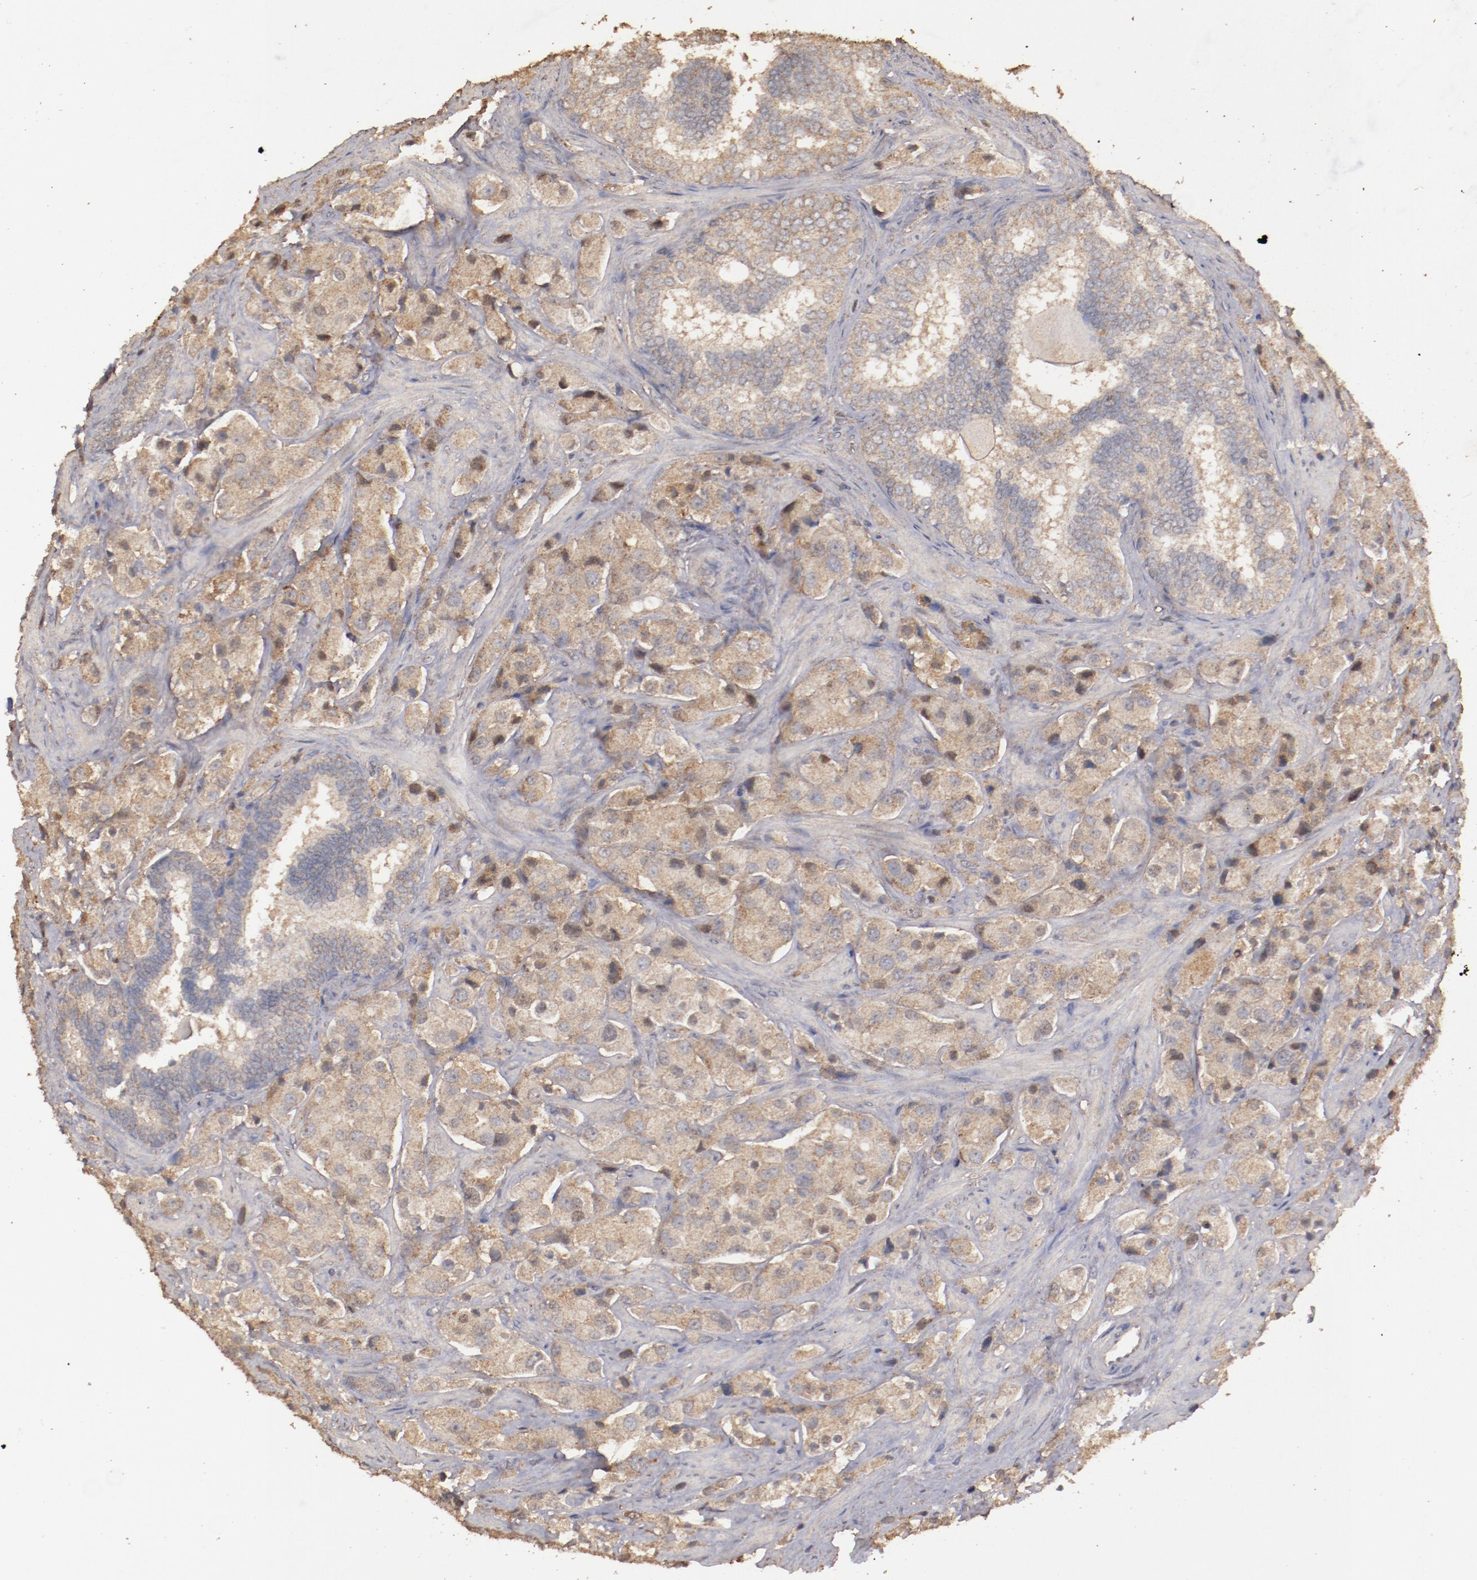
{"staining": {"intensity": "moderate", "quantity": ">75%", "location": "cytoplasmic/membranous"}, "tissue": "prostate cancer", "cell_type": "Tumor cells", "image_type": "cancer", "snomed": [{"axis": "morphology", "description": "Adenocarcinoma, Medium grade"}, {"axis": "topography", "description": "Prostate"}], "caption": "A brown stain labels moderate cytoplasmic/membranous staining of a protein in prostate medium-grade adenocarcinoma tumor cells.", "gene": "FAT1", "patient": {"sex": "male", "age": 70}}